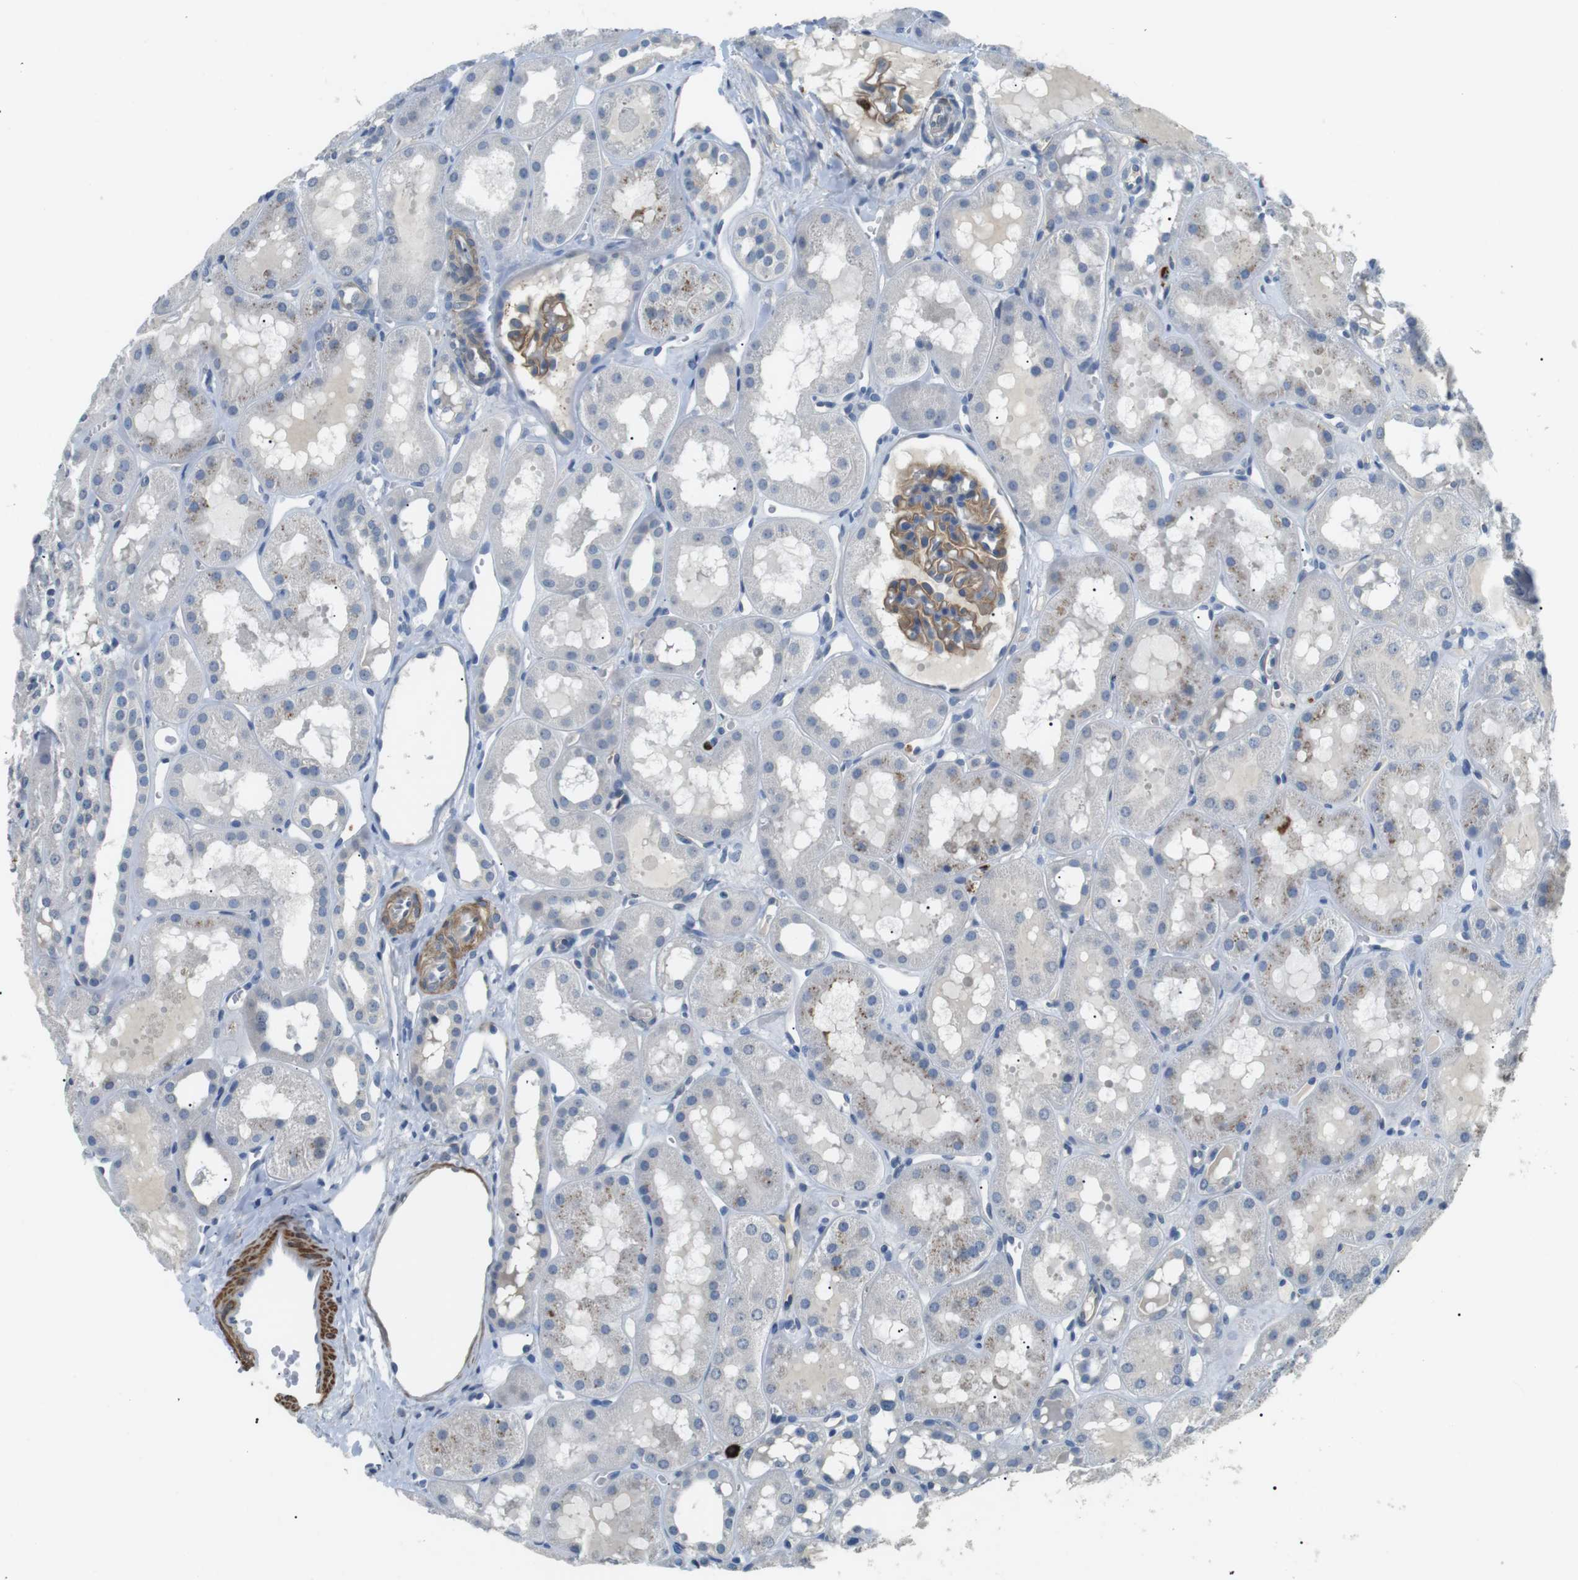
{"staining": {"intensity": "moderate", "quantity": ">75%", "location": "cytoplasmic/membranous"}, "tissue": "kidney", "cell_type": "Cells in glomeruli", "image_type": "normal", "snomed": [{"axis": "morphology", "description": "Normal tissue, NOS"}, {"axis": "topography", "description": "Kidney"}, {"axis": "topography", "description": "Urinary bladder"}], "caption": "Immunohistochemistry (IHC) of benign human kidney demonstrates medium levels of moderate cytoplasmic/membranous staining in approximately >75% of cells in glomeruli.", "gene": "GZMM", "patient": {"sex": "male", "age": 16}}